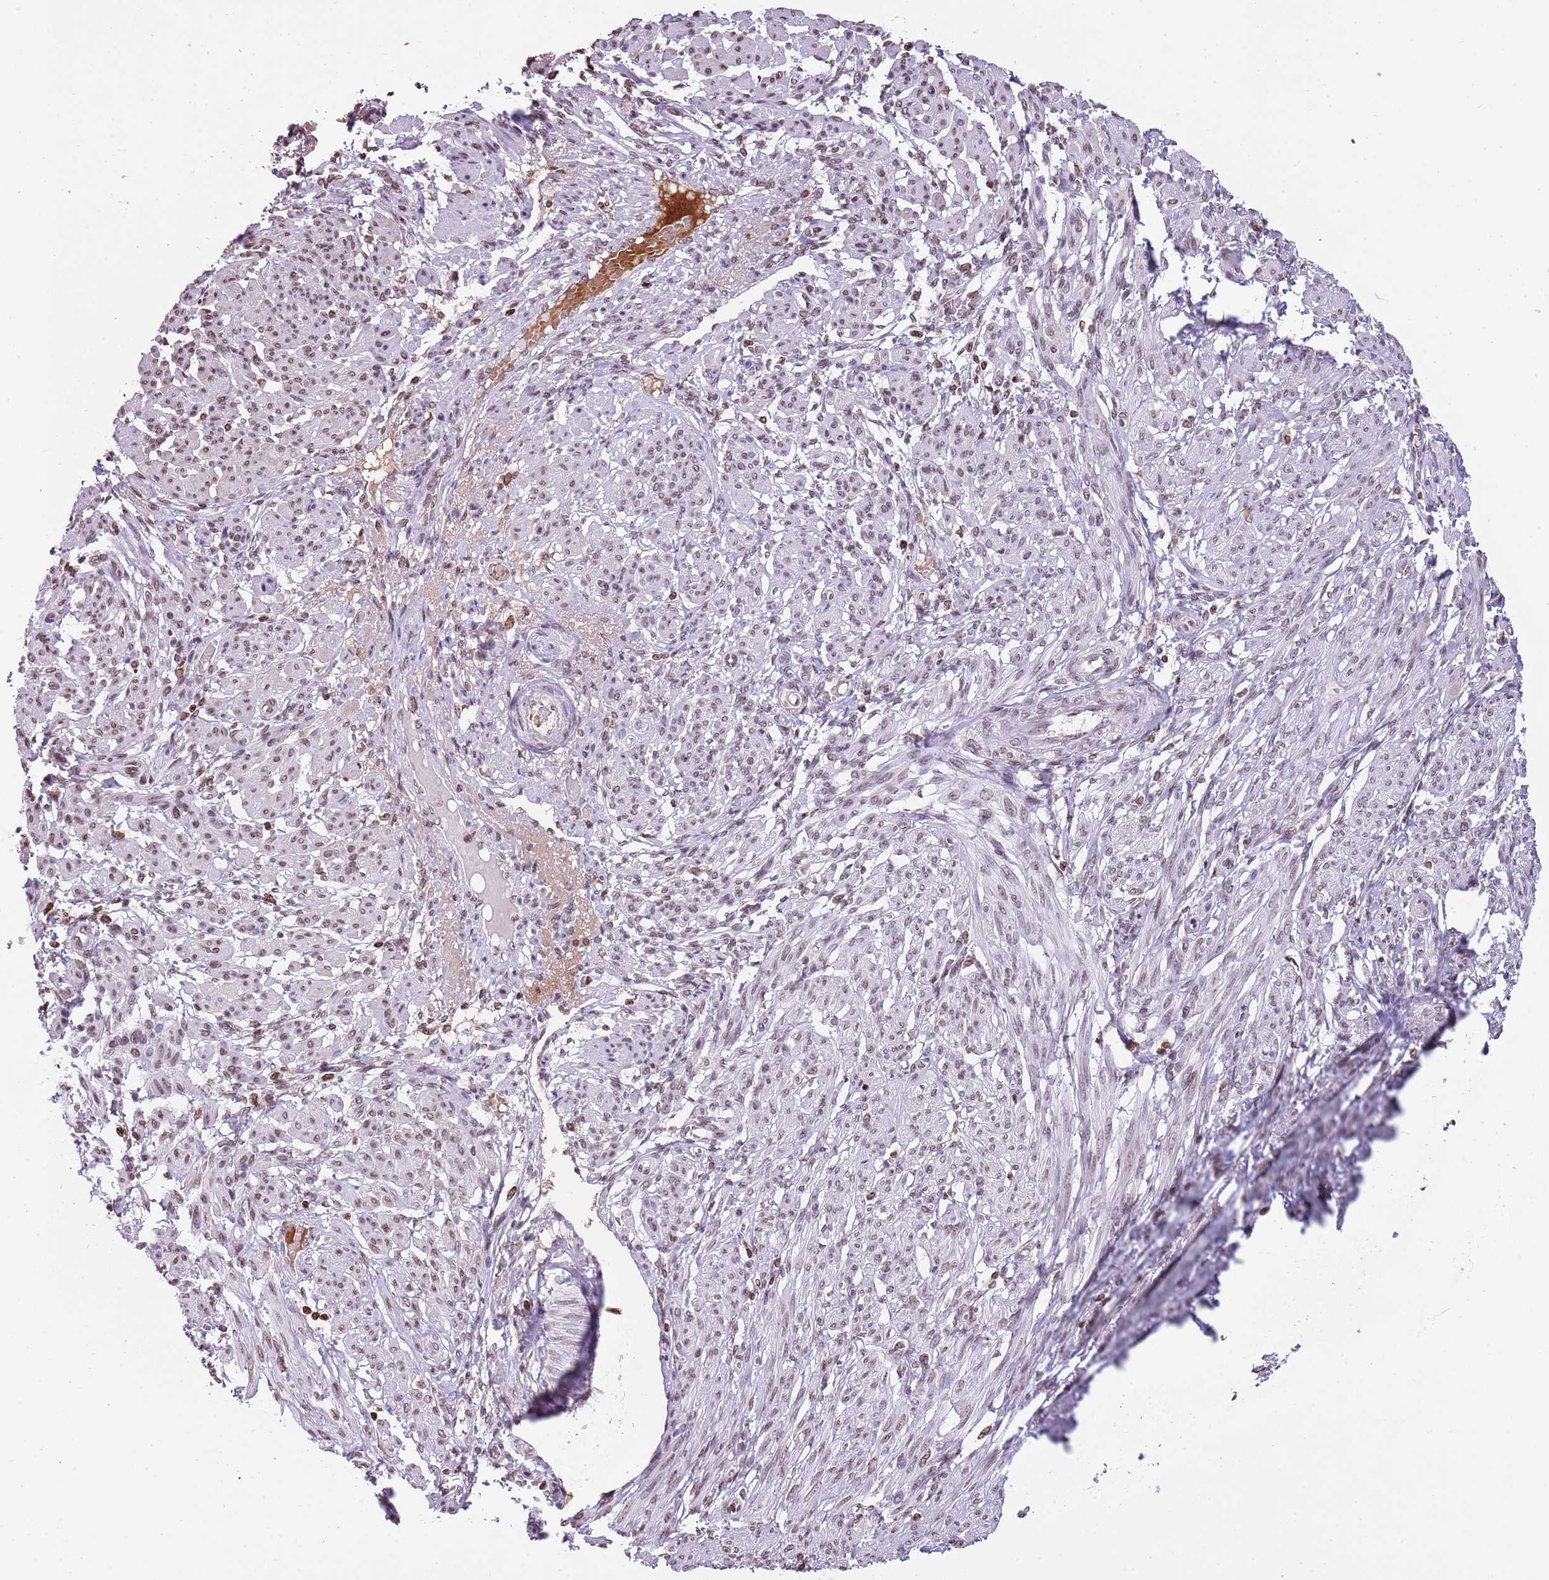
{"staining": {"intensity": "moderate", "quantity": "25%-75%", "location": "nuclear"}, "tissue": "smooth muscle", "cell_type": "Smooth muscle cells", "image_type": "normal", "snomed": [{"axis": "morphology", "description": "Normal tissue, NOS"}, {"axis": "topography", "description": "Smooth muscle"}], "caption": "IHC micrograph of normal smooth muscle: smooth muscle stained using IHC reveals medium levels of moderate protein expression localized specifically in the nuclear of smooth muscle cells, appearing as a nuclear brown color.", "gene": "KPNA3", "patient": {"sex": "female", "age": 39}}